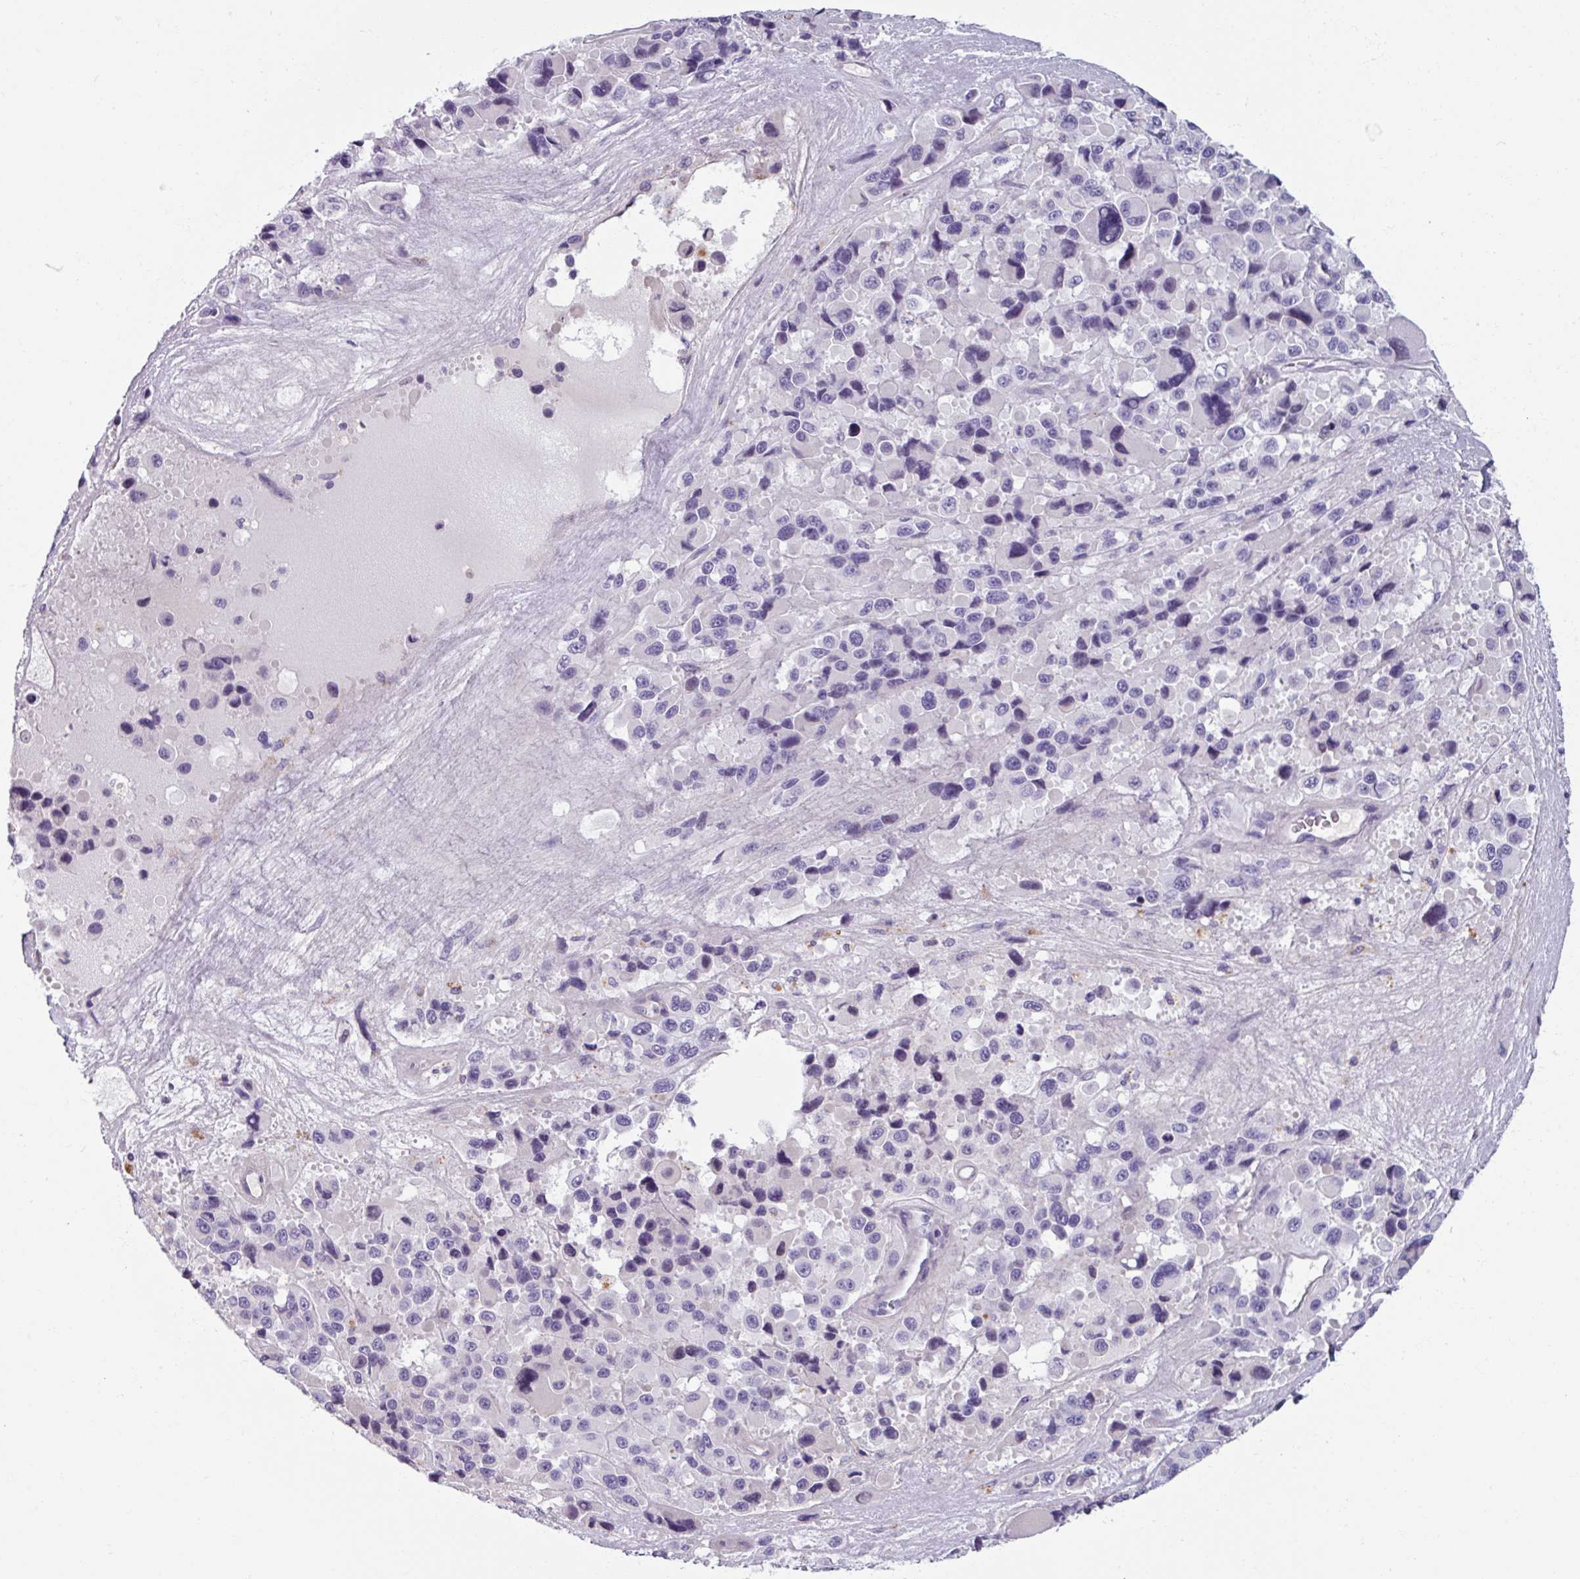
{"staining": {"intensity": "negative", "quantity": "none", "location": "none"}, "tissue": "melanoma", "cell_type": "Tumor cells", "image_type": "cancer", "snomed": [{"axis": "morphology", "description": "Malignant melanoma, Metastatic site"}, {"axis": "topography", "description": "Lymph node"}], "caption": "This is an IHC image of human melanoma. There is no positivity in tumor cells.", "gene": "SPESP1", "patient": {"sex": "female", "age": 65}}